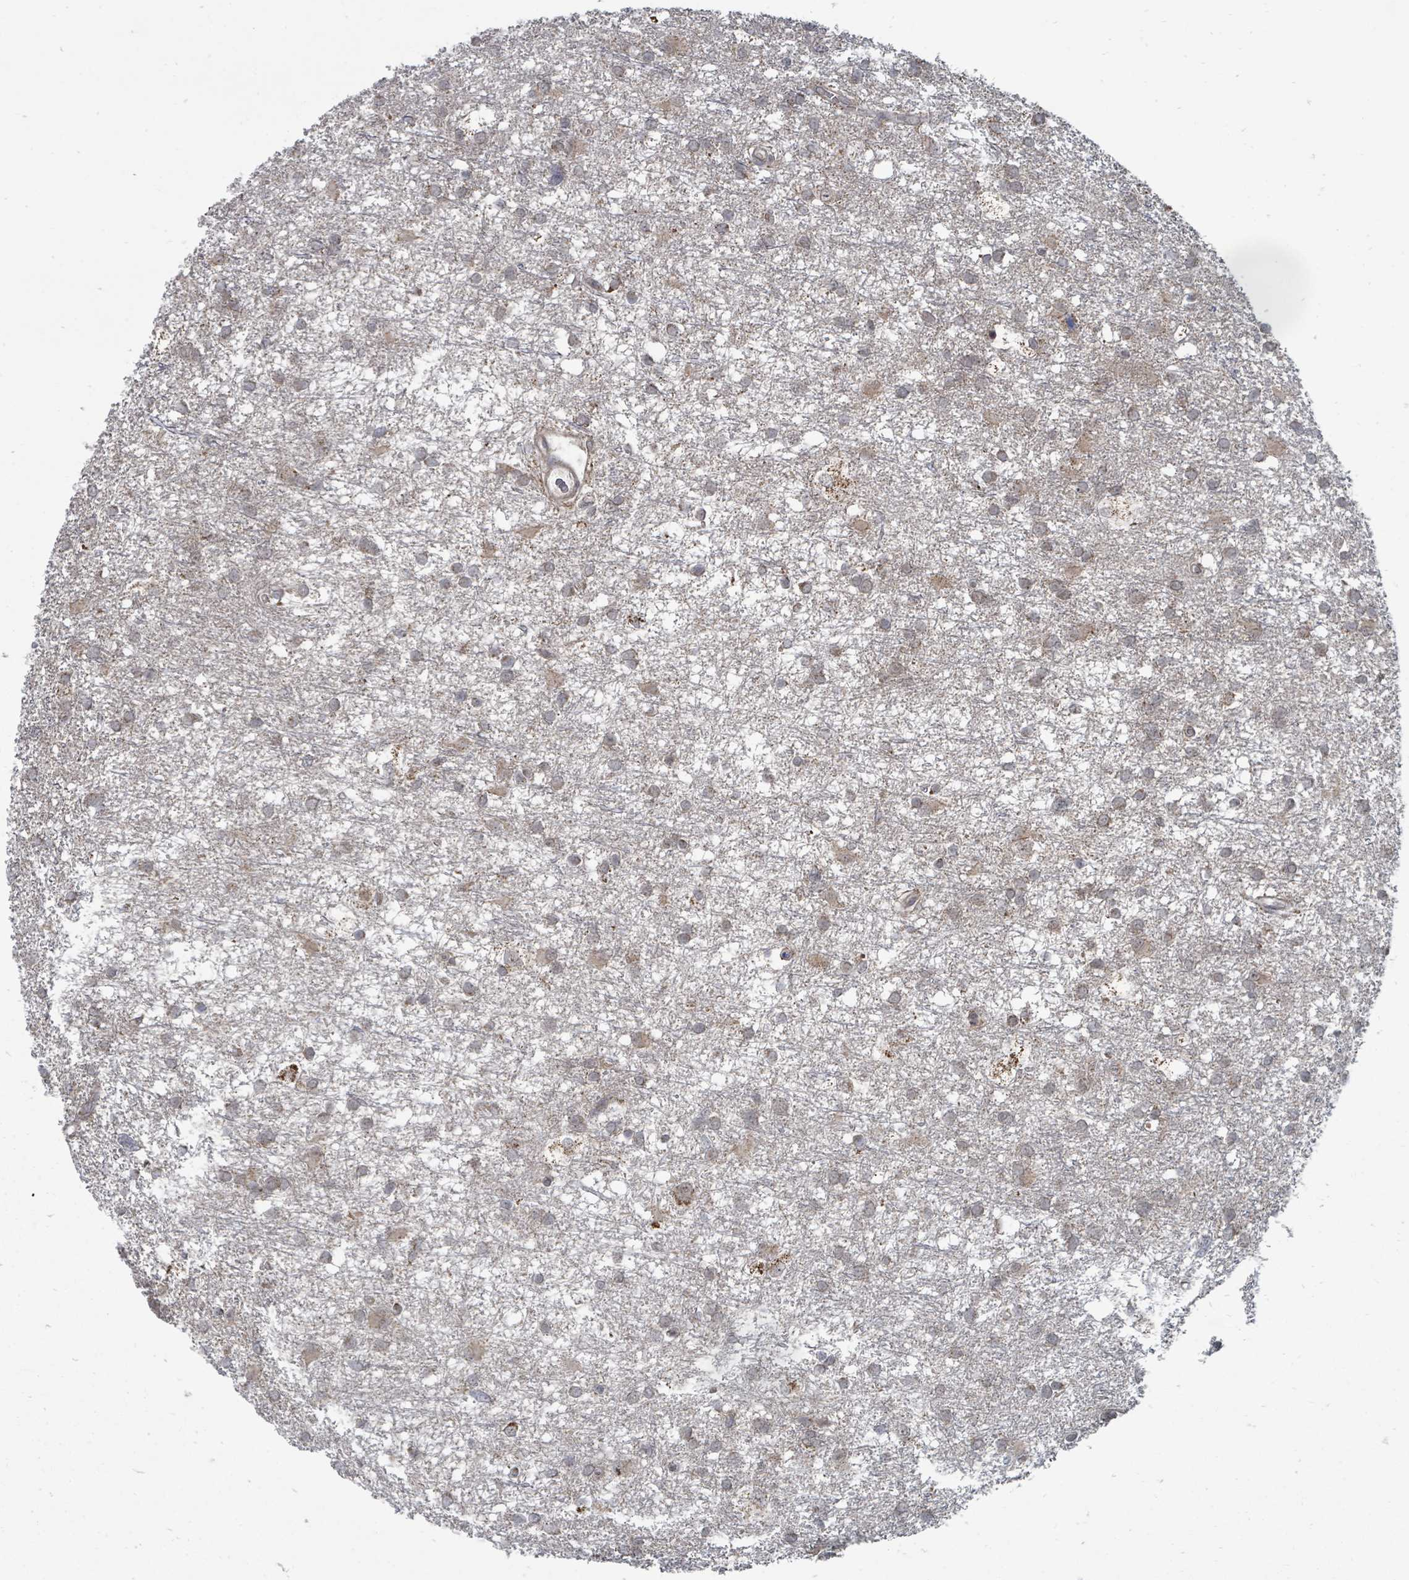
{"staining": {"intensity": "weak", "quantity": "25%-75%", "location": "cytoplasmic/membranous"}, "tissue": "glioma", "cell_type": "Tumor cells", "image_type": "cancer", "snomed": [{"axis": "morphology", "description": "Glioma, malignant, High grade"}, {"axis": "topography", "description": "Brain"}], "caption": "Brown immunohistochemical staining in malignant high-grade glioma shows weak cytoplasmic/membranous staining in approximately 25%-75% of tumor cells.", "gene": "MAGOHB", "patient": {"sex": "male", "age": 61}}